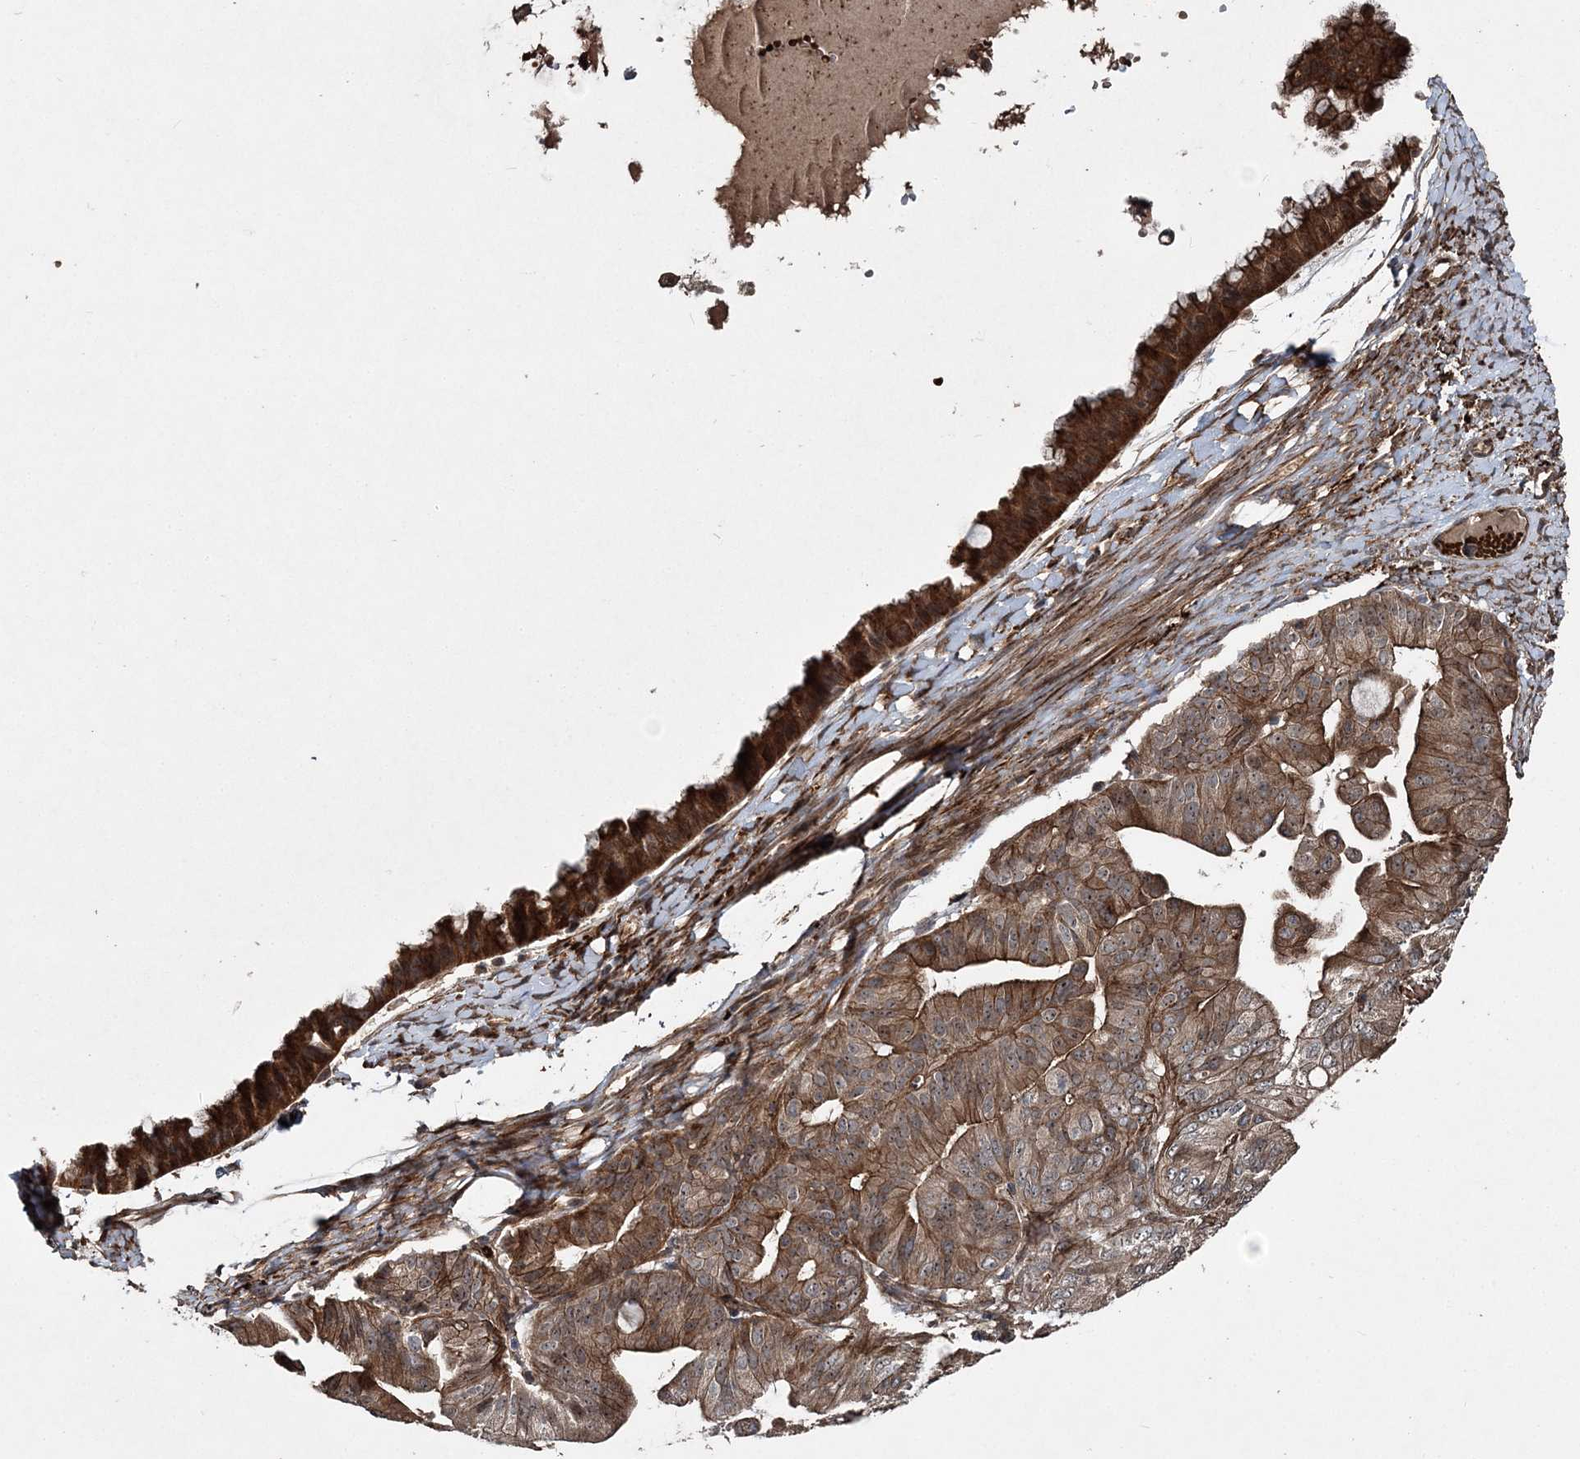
{"staining": {"intensity": "moderate", "quantity": ">75%", "location": "cytoplasmic/membranous"}, "tissue": "ovarian cancer", "cell_type": "Tumor cells", "image_type": "cancer", "snomed": [{"axis": "morphology", "description": "Cystadenocarcinoma, mucinous, NOS"}, {"axis": "topography", "description": "Ovary"}], "caption": "Immunohistochemistry (IHC) of ovarian cancer exhibits medium levels of moderate cytoplasmic/membranous expression in approximately >75% of tumor cells. (IHC, brightfield microscopy, high magnification).", "gene": "HYCC2", "patient": {"sex": "female", "age": 61}}